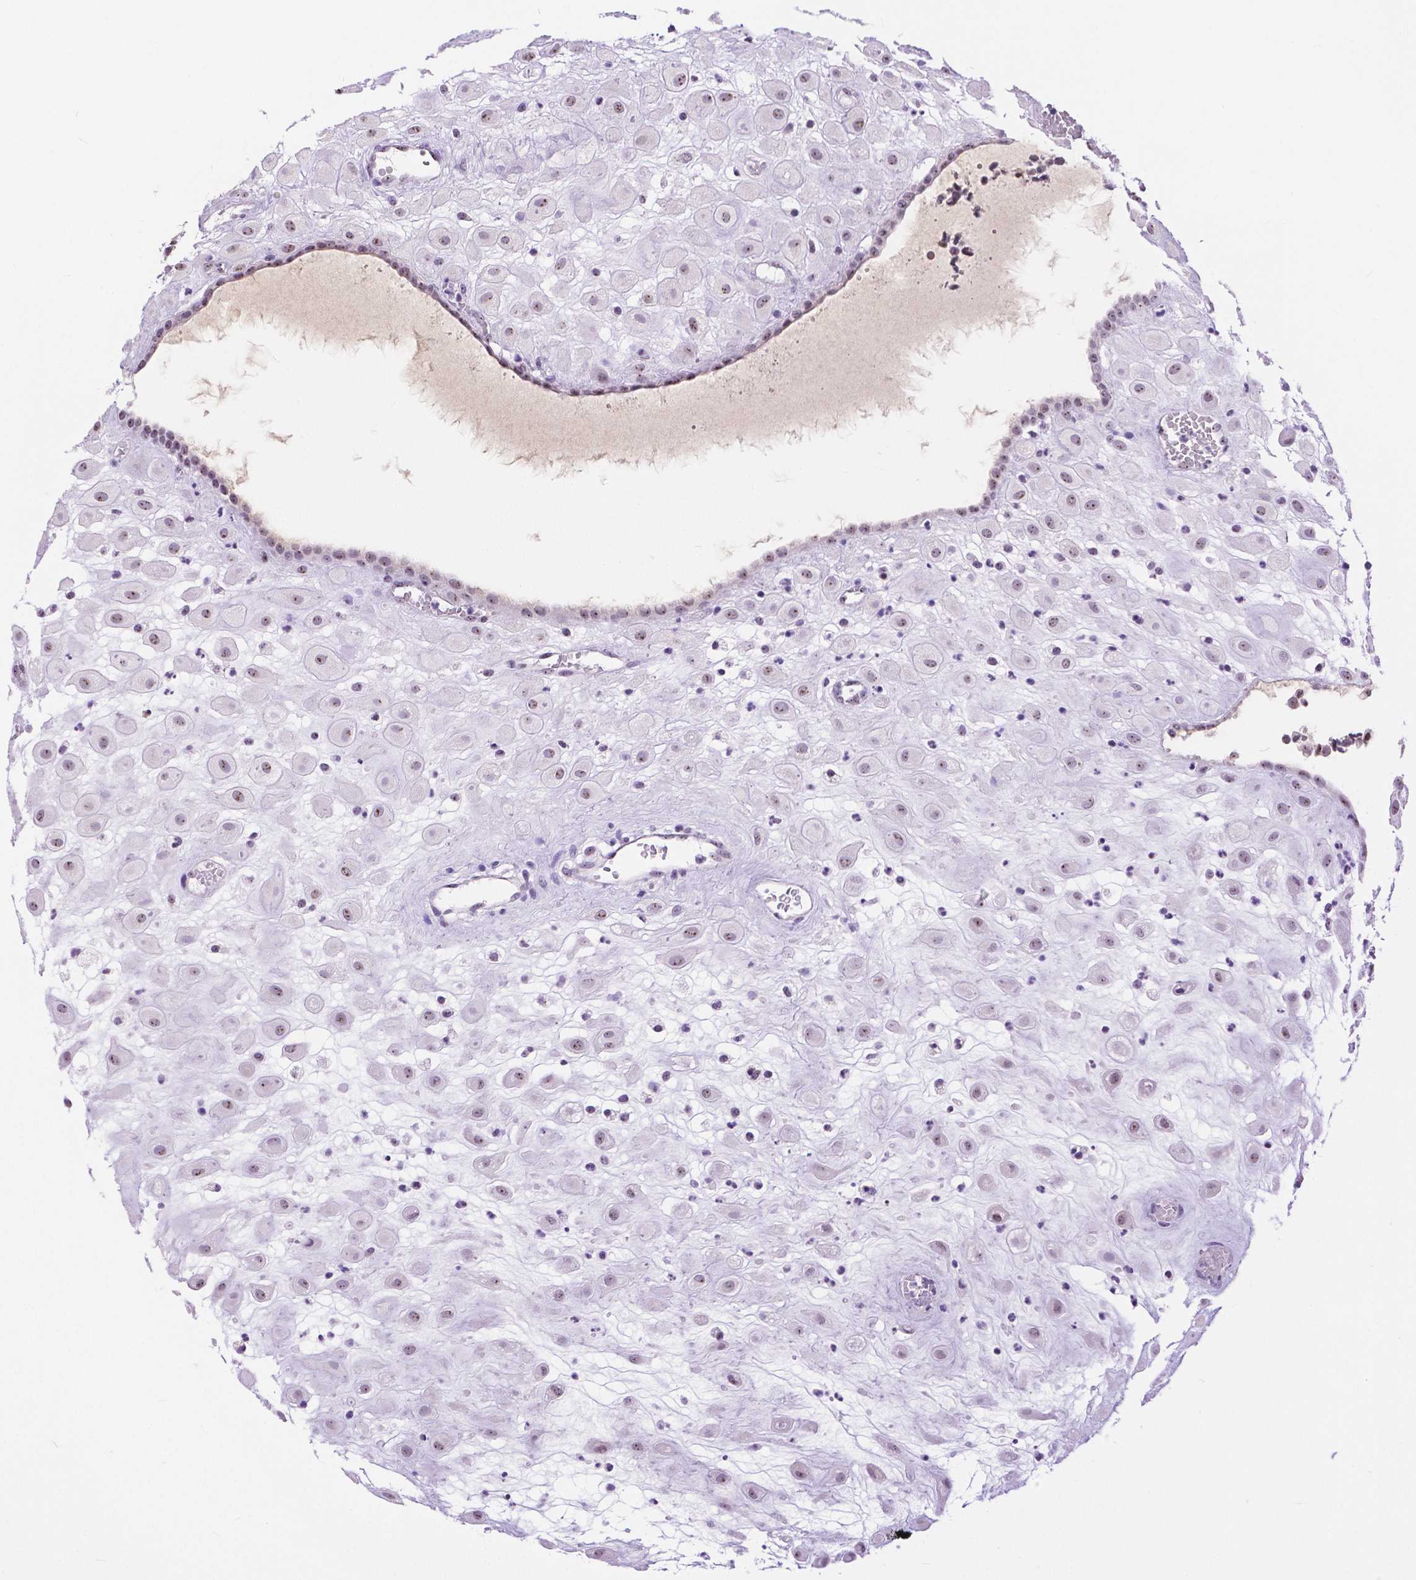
{"staining": {"intensity": "negative", "quantity": "none", "location": "none"}, "tissue": "placenta", "cell_type": "Decidual cells", "image_type": "normal", "snomed": [{"axis": "morphology", "description": "Normal tissue, NOS"}, {"axis": "topography", "description": "Placenta"}], "caption": "Immunohistochemistry photomicrograph of benign placenta: human placenta stained with DAB (3,3'-diaminobenzidine) demonstrates no significant protein staining in decidual cells. Nuclei are stained in blue.", "gene": "NHP2", "patient": {"sex": "female", "age": 24}}